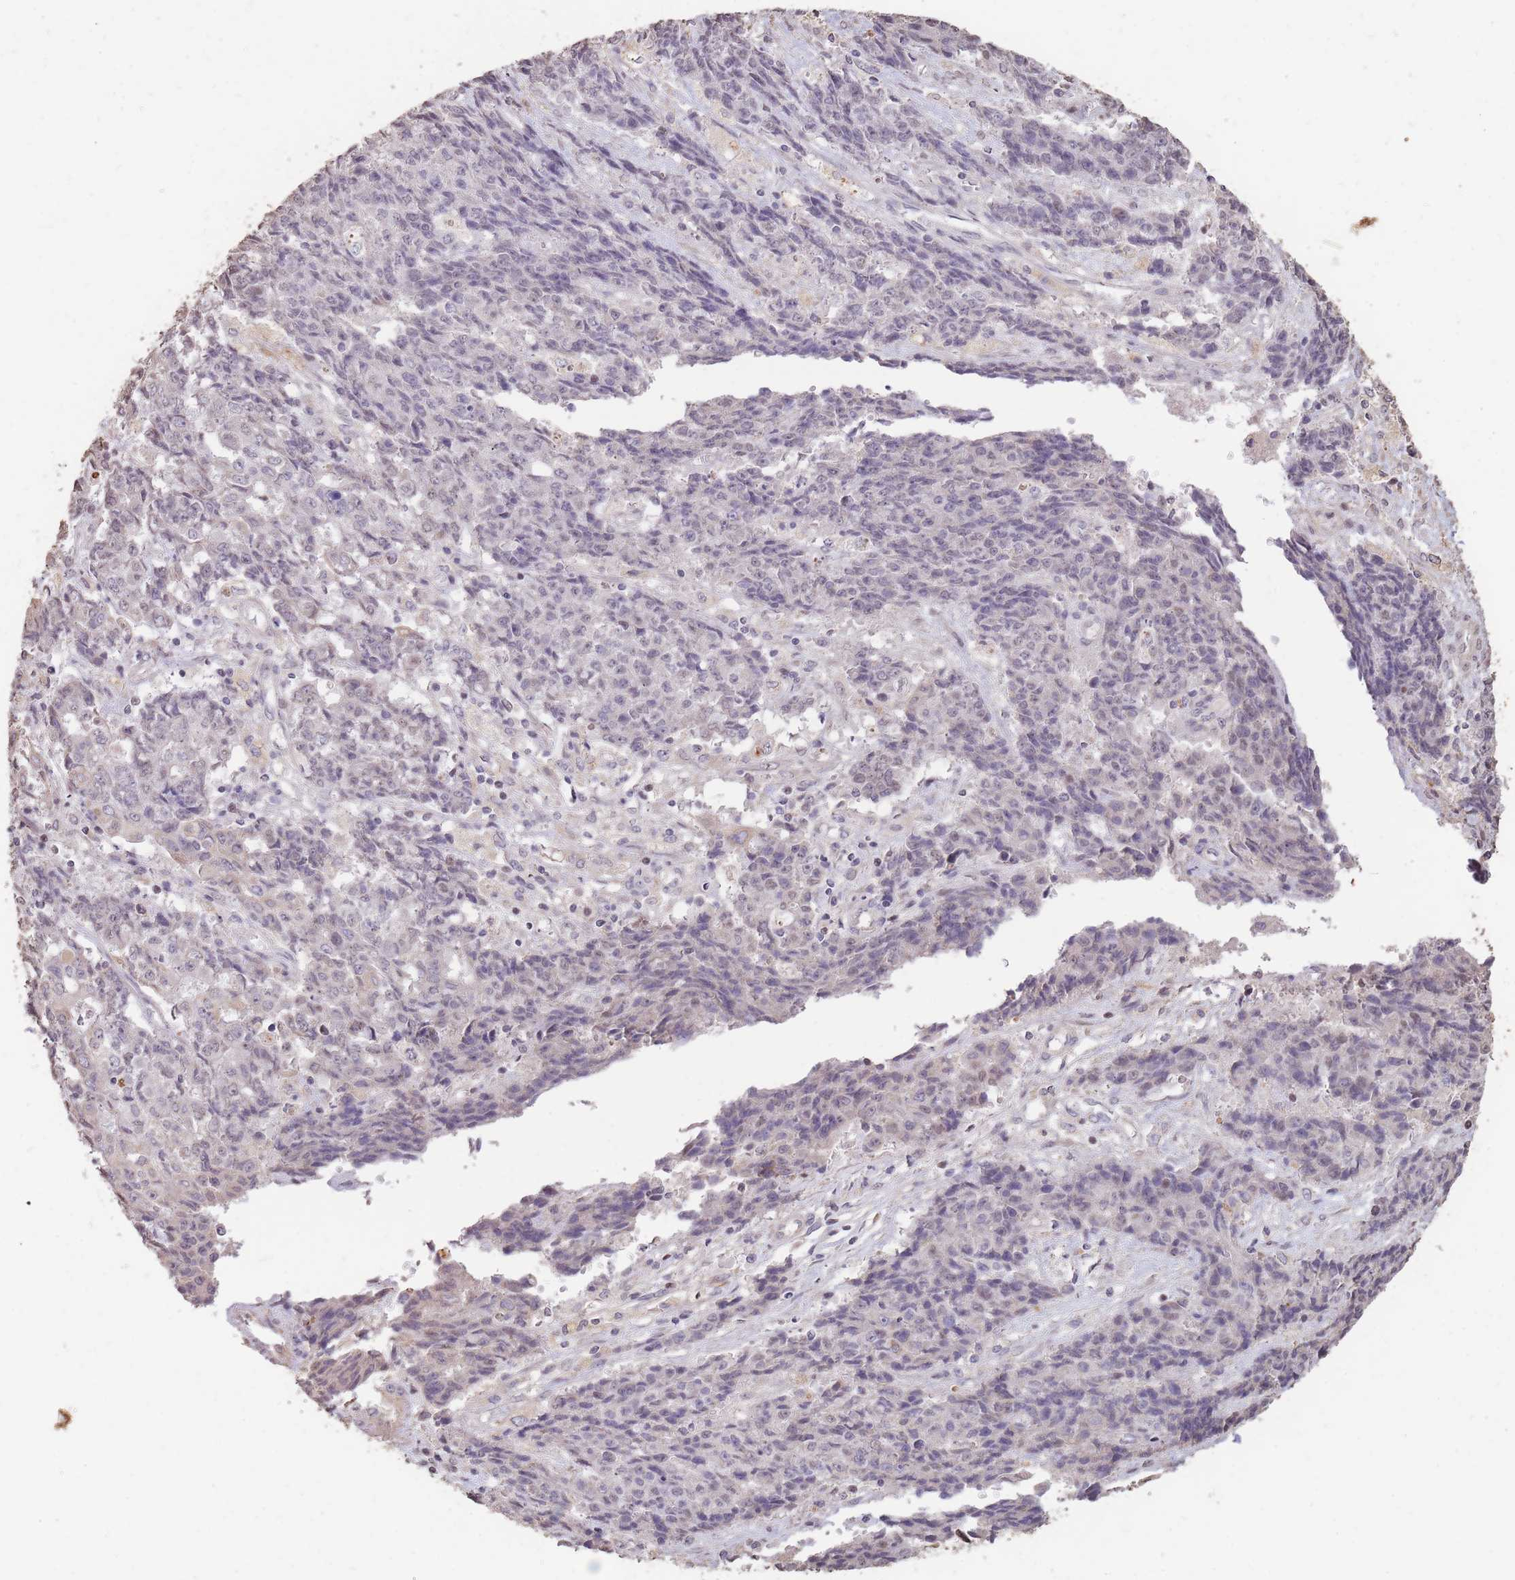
{"staining": {"intensity": "weak", "quantity": "<25%", "location": "nuclear"}, "tissue": "ovarian cancer", "cell_type": "Tumor cells", "image_type": "cancer", "snomed": [{"axis": "morphology", "description": "Carcinoma, endometroid"}, {"axis": "topography", "description": "Ovary"}], "caption": "IHC of human ovarian endometroid carcinoma exhibits no expression in tumor cells. (DAB (3,3'-diaminobenzidine) IHC, high magnification).", "gene": "RGS14", "patient": {"sex": "female", "age": 42}}